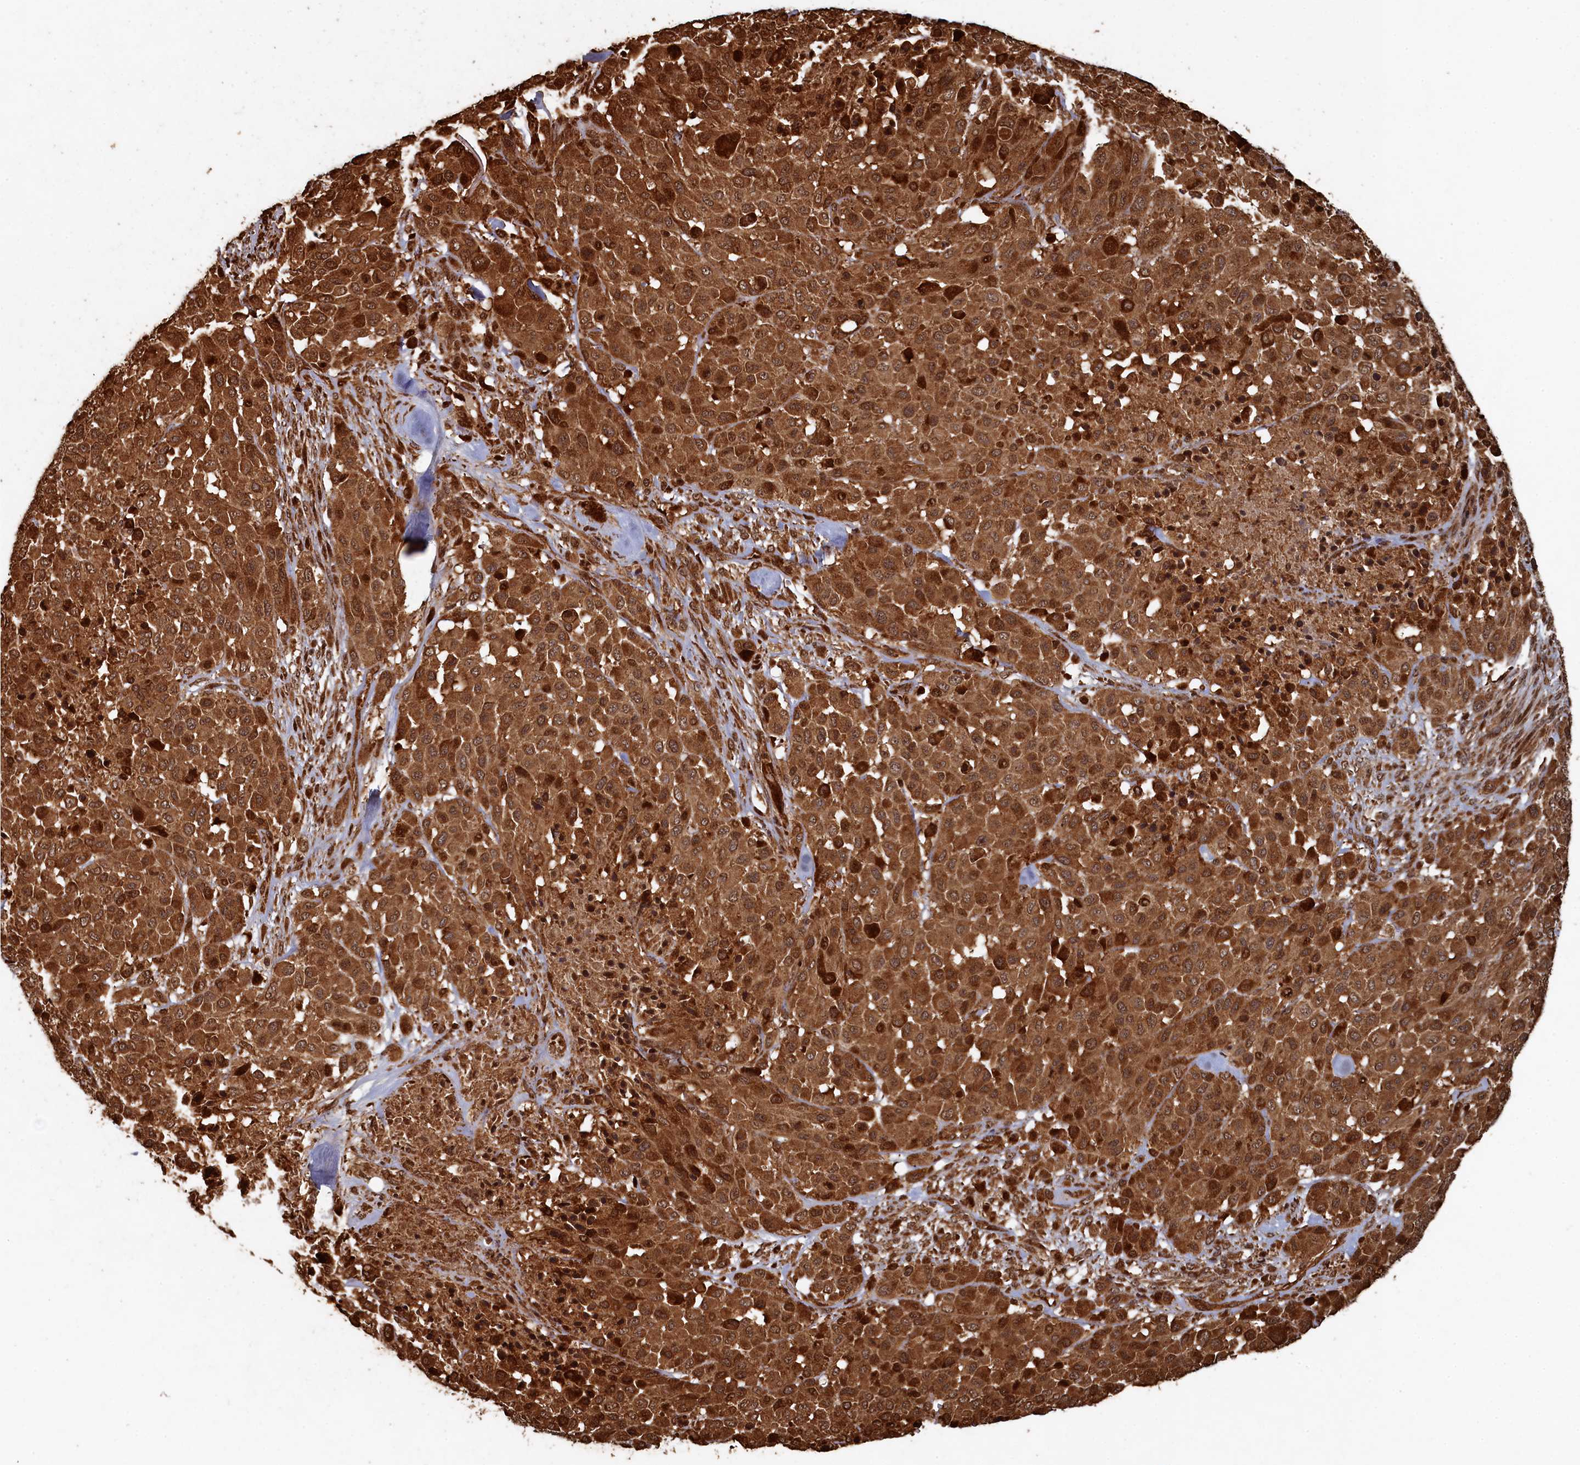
{"staining": {"intensity": "strong", "quantity": ">75%", "location": "cytoplasmic/membranous,nuclear"}, "tissue": "melanoma", "cell_type": "Tumor cells", "image_type": "cancer", "snomed": [{"axis": "morphology", "description": "Malignant melanoma, Metastatic site"}, {"axis": "topography", "description": "Skin"}], "caption": "Malignant melanoma (metastatic site) stained for a protein demonstrates strong cytoplasmic/membranous and nuclear positivity in tumor cells.", "gene": "PIGN", "patient": {"sex": "female", "age": 81}}